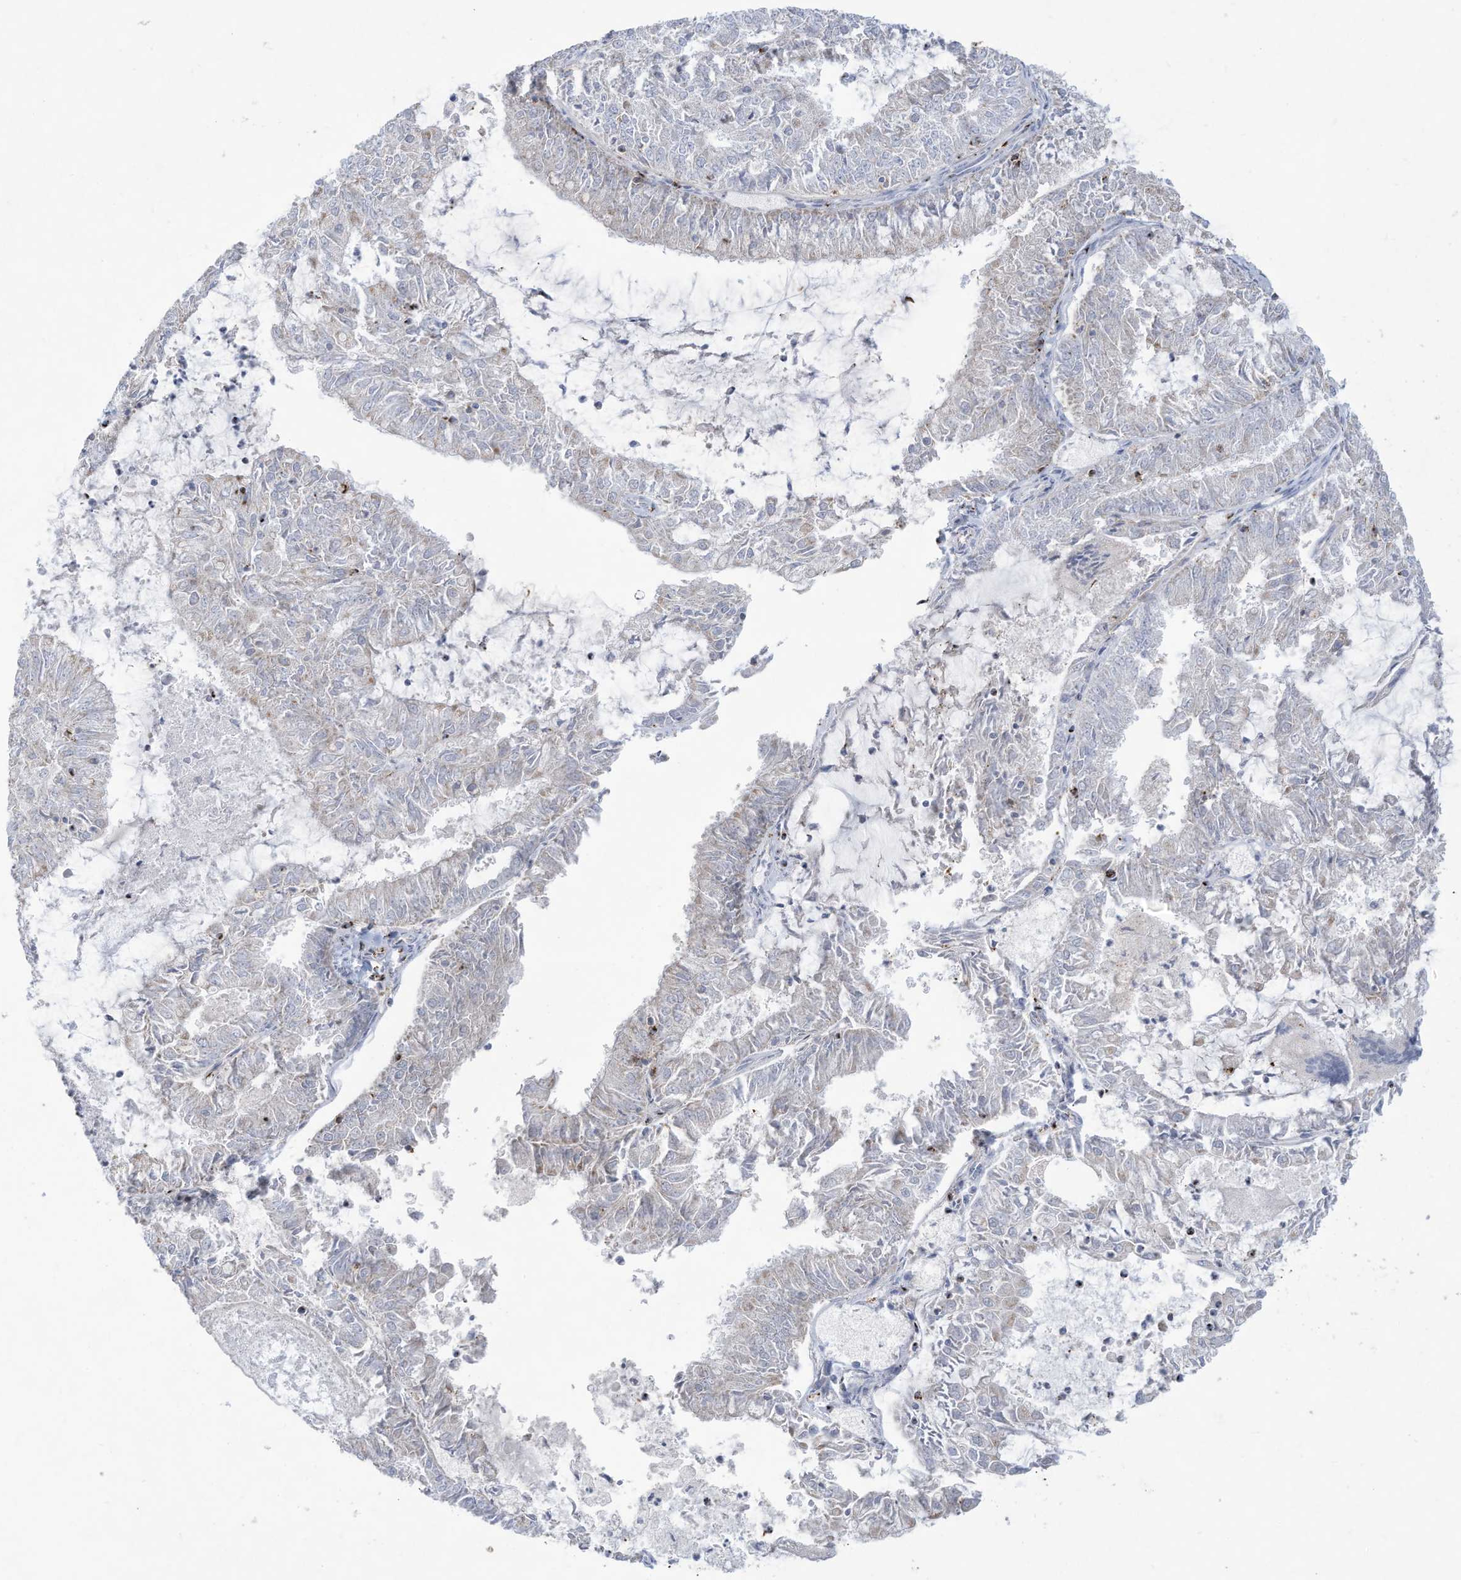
{"staining": {"intensity": "negative", "quantity": "none", "location": "none"}, "tissue": "endometrial cancer", "cell_type": "Tumor cells", "image_type": "cancer", "snomed": [{"axis": "morphology", "description": "Adenocarcinoma, NOS"}, {"axis": "topography", "description": "Endometrium"}], "caption": "Adenocarcinoma (endometrial) was stained to show a protein in brown. There is no significant expression in tumor cells.", "gene": "THNSL2", "patient": {"sex": "female", "age": 57}}